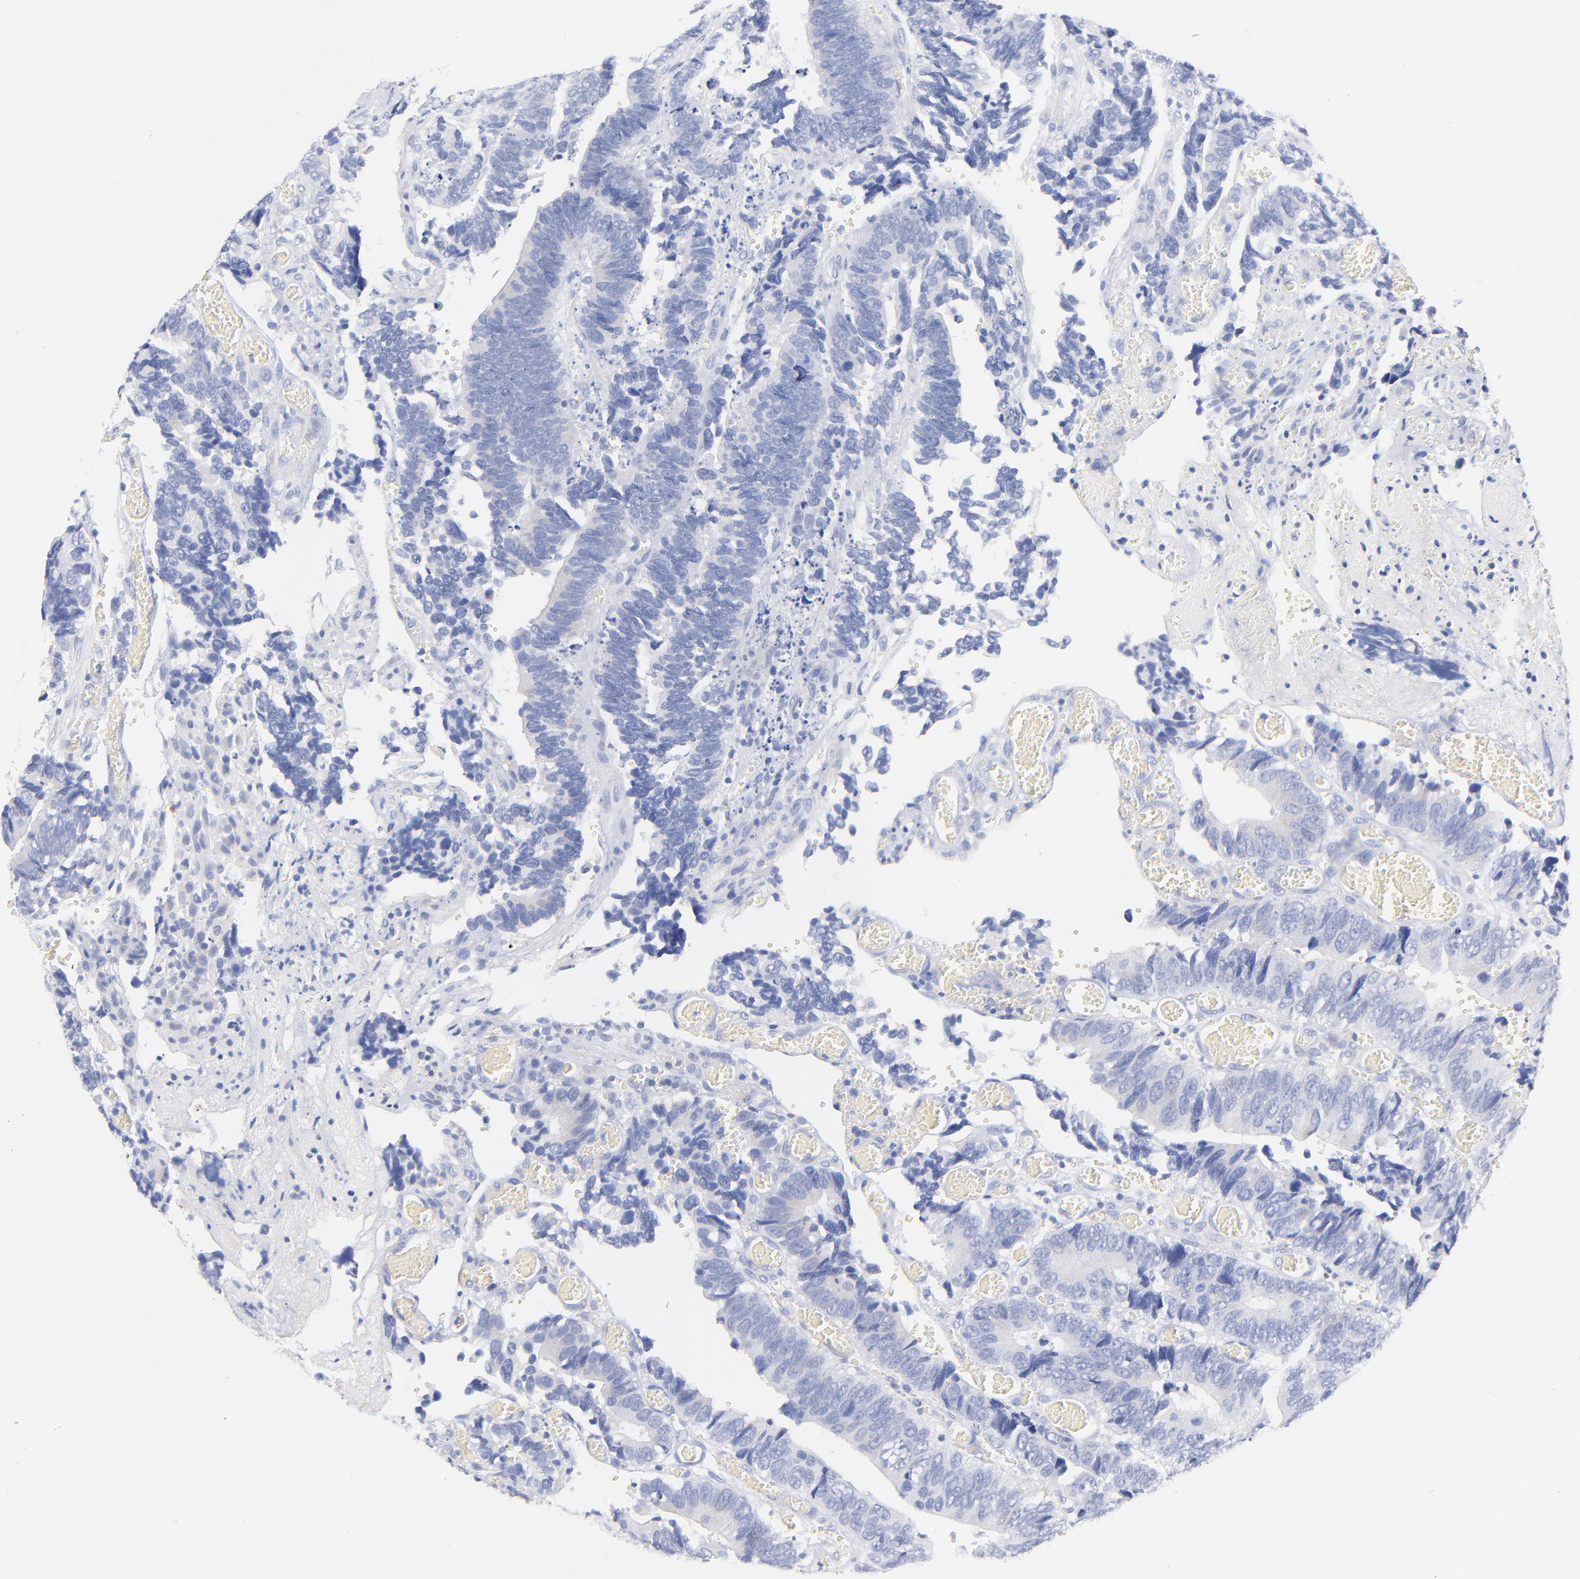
{"staining": {"intensity": "negative", "quantity": "none", "location": "none"}, "tissue": "colorectal cancer", "cell_type": "Tumor cells", "image_type": "cancer", "snomed": [{"axis": "morphology", "description": "Adenocarcinoma, NOS"}, {"axis": "topography", "description": "Colon"}], "caption": "Human colorectal adenocarcinoma stained for a protein using immunohistochemistry displays no positivity in tumor cells.", "gene": "HORMAD2", "patient": {"sex": "male", "age": 72}}